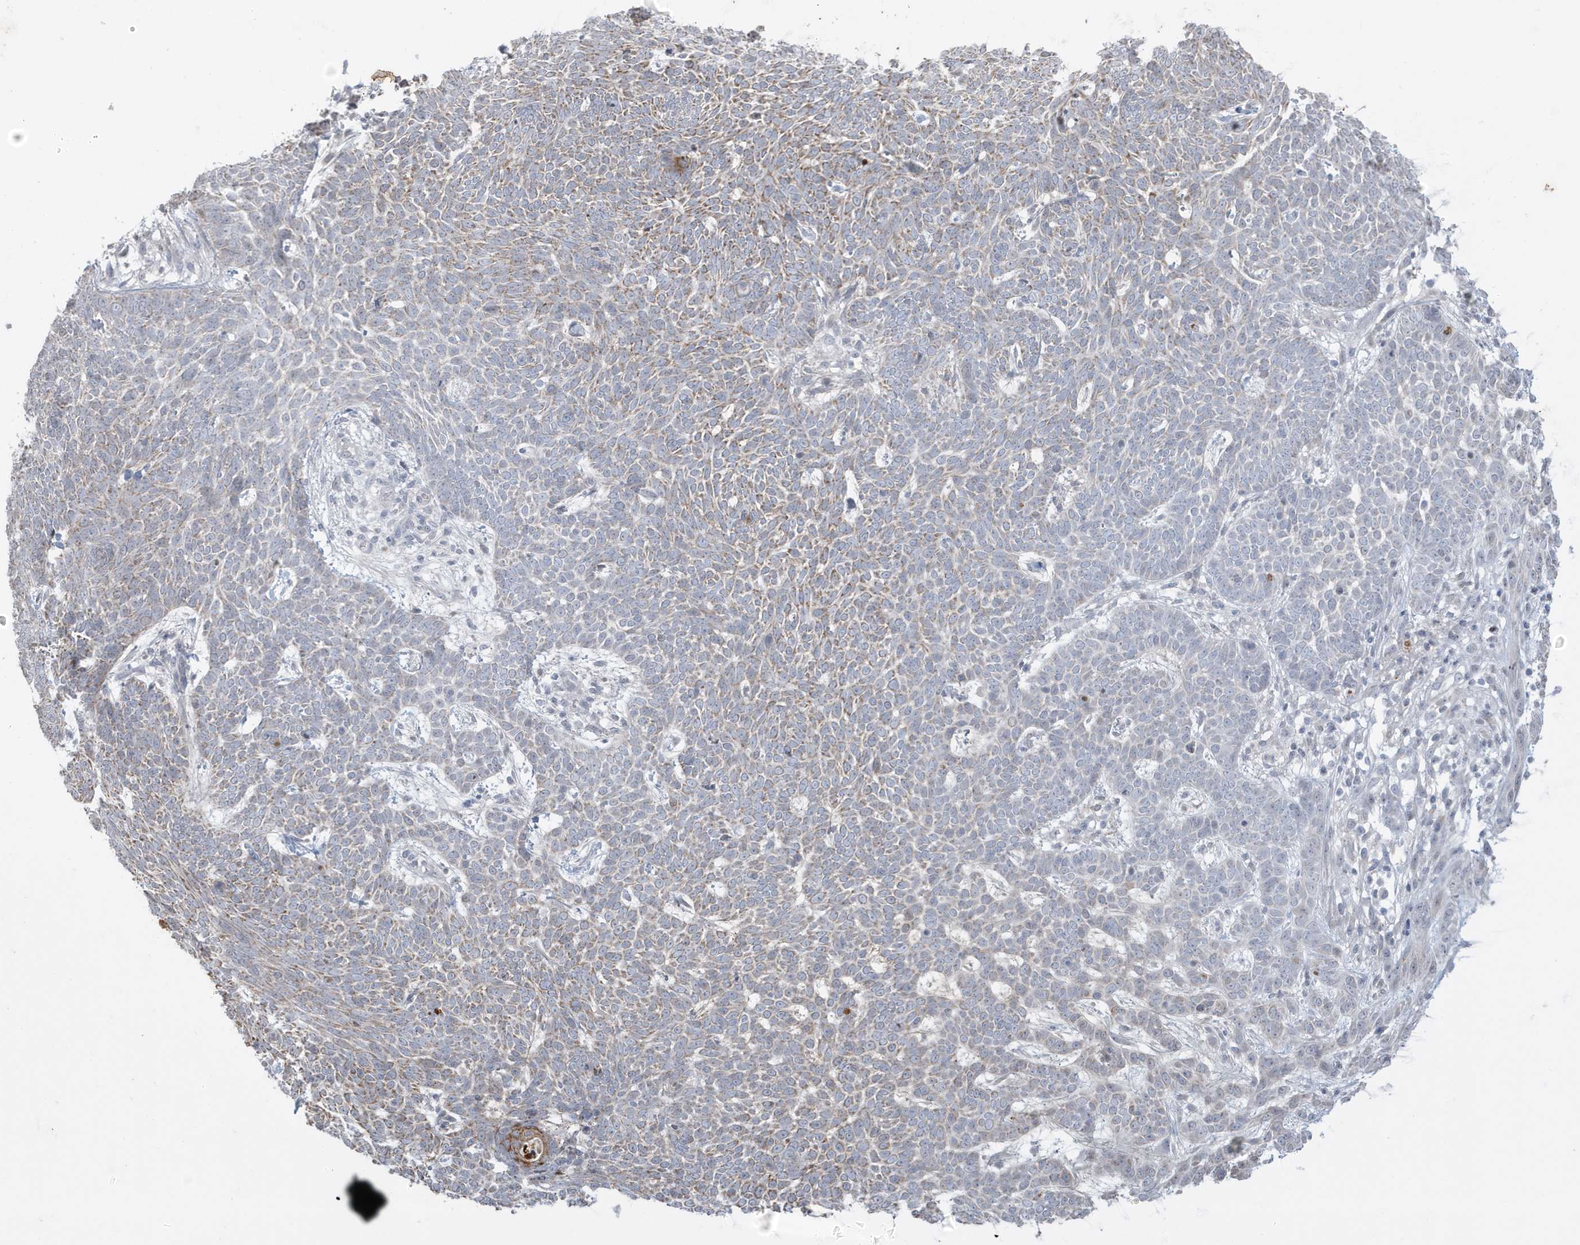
{"staining": {"intensity": "moderate", "quantity": "<25%", "location": "cytoplasmic/membranous"}, "tissue": "skin cancer", "cell_type": "Tumor cells", "image_type": "cancer", "snomed": [{"axis": "morphology", "description": "Normal tissue, NOS"}, {"axis": "morphology", "description": "Basal cell carcinoma"}, {"axis": "topography", "description": "Skin"}], "caption": "Protein staining of basal cell carcinoma (skin) tissue demonstrates moderate cytoplasmic/membranous expression in about <25% of tumor cells. The staining is performed using DAB brown chromogen to label protein expression. The nuclei are counter-stained blue using hematoxylin.", "gene": "FNDC1", "patient": {"sex": "male", "age": 64}}